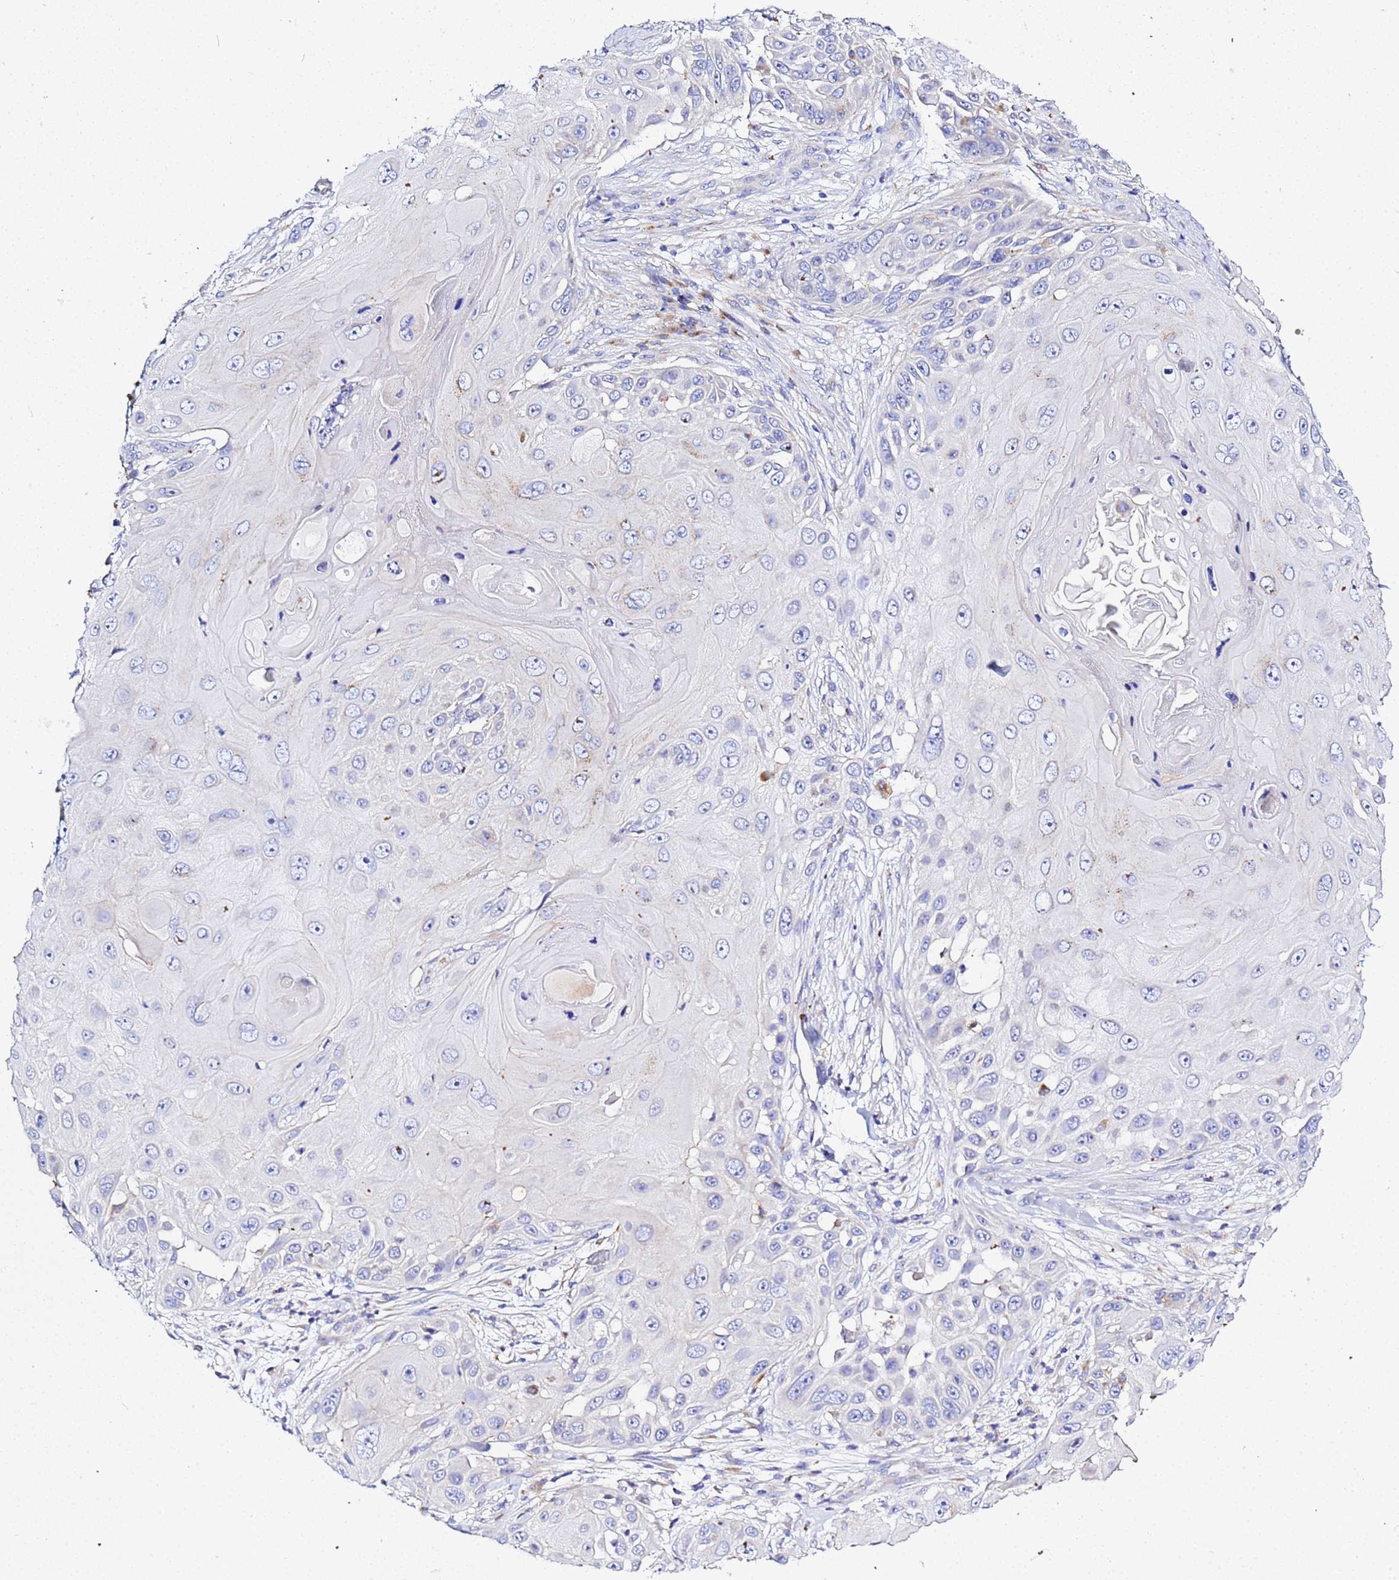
{"staining": {"intensity": "negative", "quantity": "none", "location": "none"}, "tissue": "skin cancer", "cell_type": "Tumor cells", "image_type": "cancer", "snomed": [{"axis": "morphology", "description": "Squamous cell carcinoma, NOS"}, {"axis": "topography", "description": "Skin"}], "caption": "Immunohistochemical staining of human squamous cell carcinoma (skin) displays no significant positivity in tumor cells.", "gene": "VTI1B", "patient": {"sex": "female", "age": 44}}